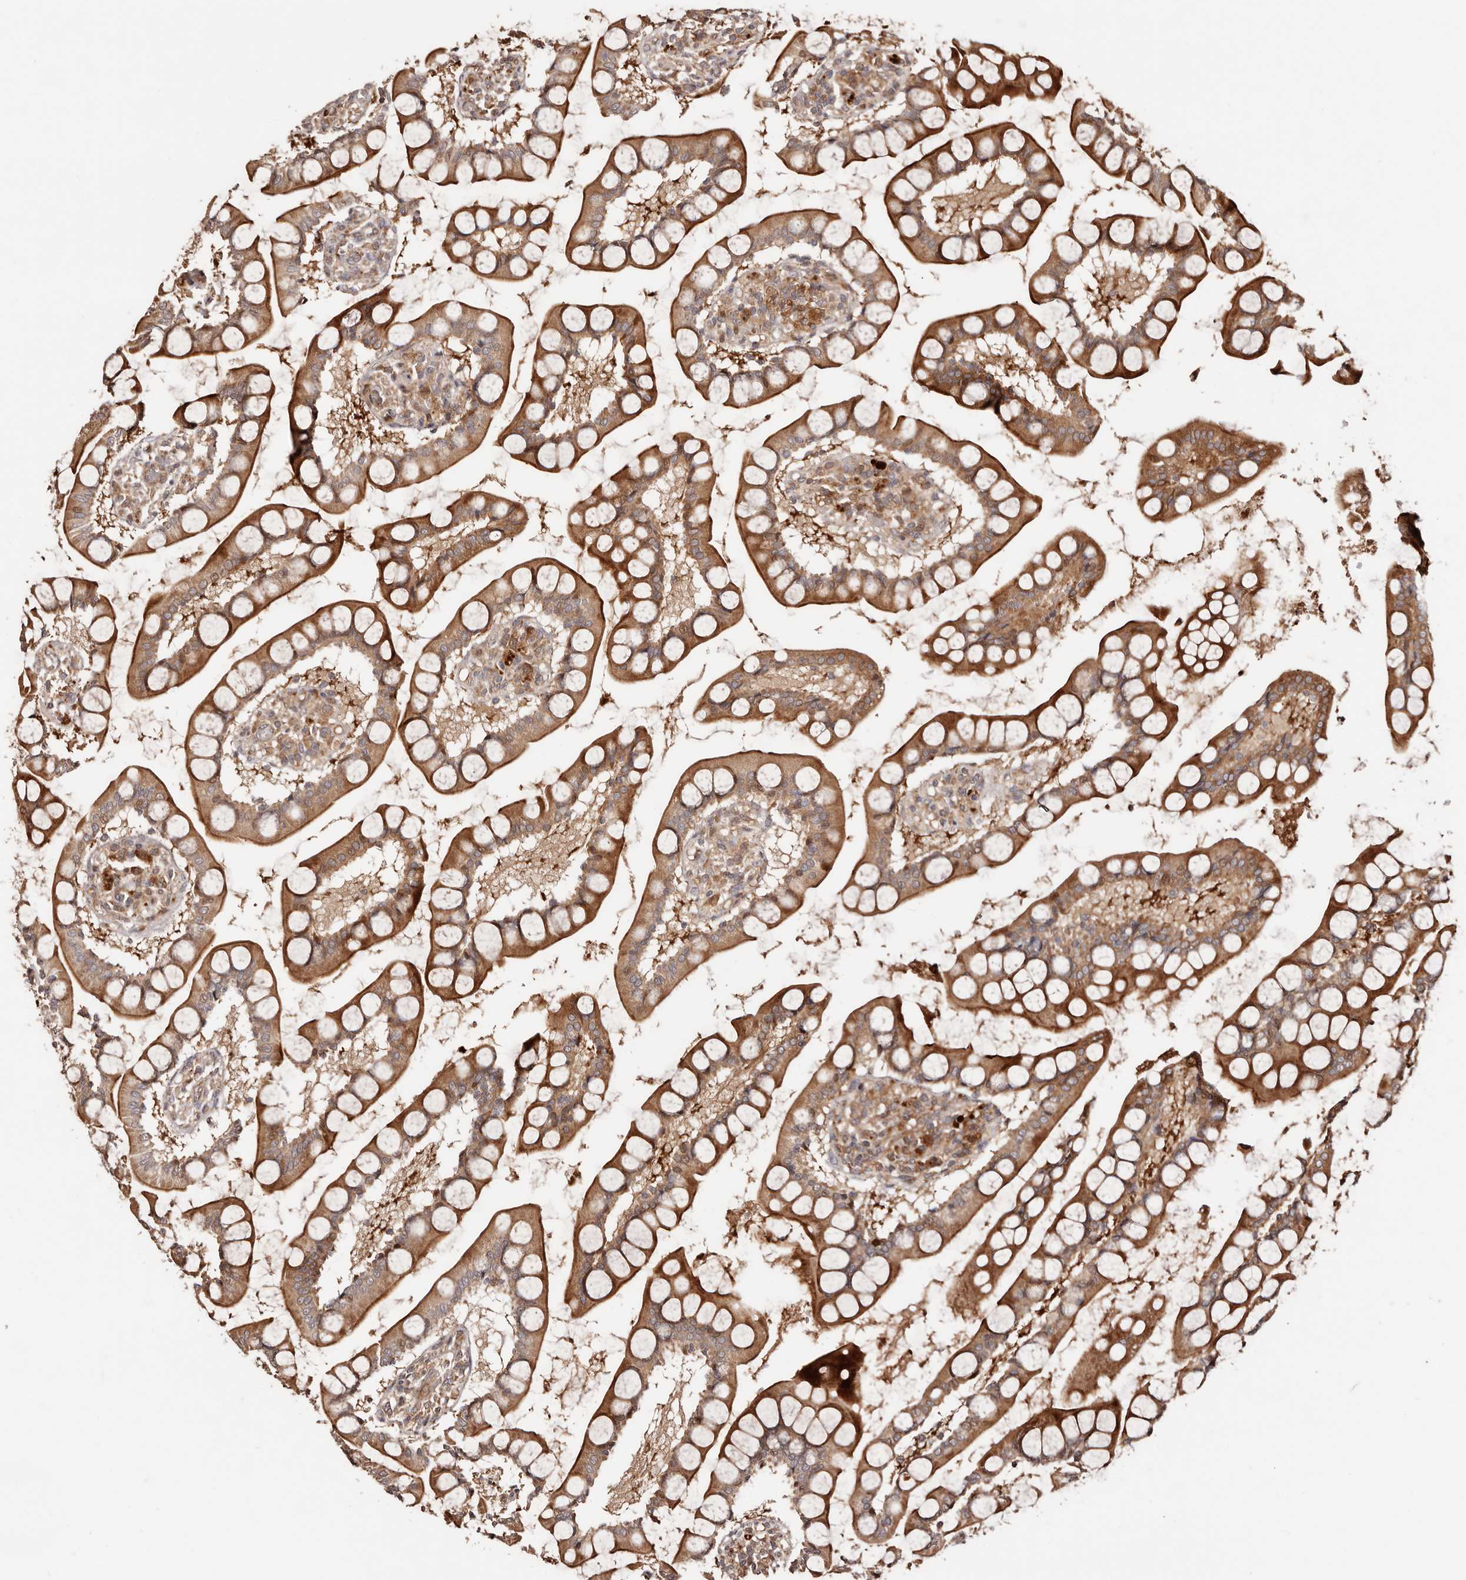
{"staining": {"intensity": "strong", "quantity": ">75%", "location": "cytoplasmic/membranous"}, "tissue": "small intestine", "cell_type": "Glandular cells", "image_type": "normal", "snomed": [{"axis": "morphology", "description": "Normal tissue, NOS"}, {"axis": "topography", "description": "Small intestine"}], "caption": "Strong cytoplasmic/membranous protein staining is seen in approximately >75% of glandular cells in small intestine.", "gene": "PTPN22", "patient": {"sex": "male", "age": 52}}